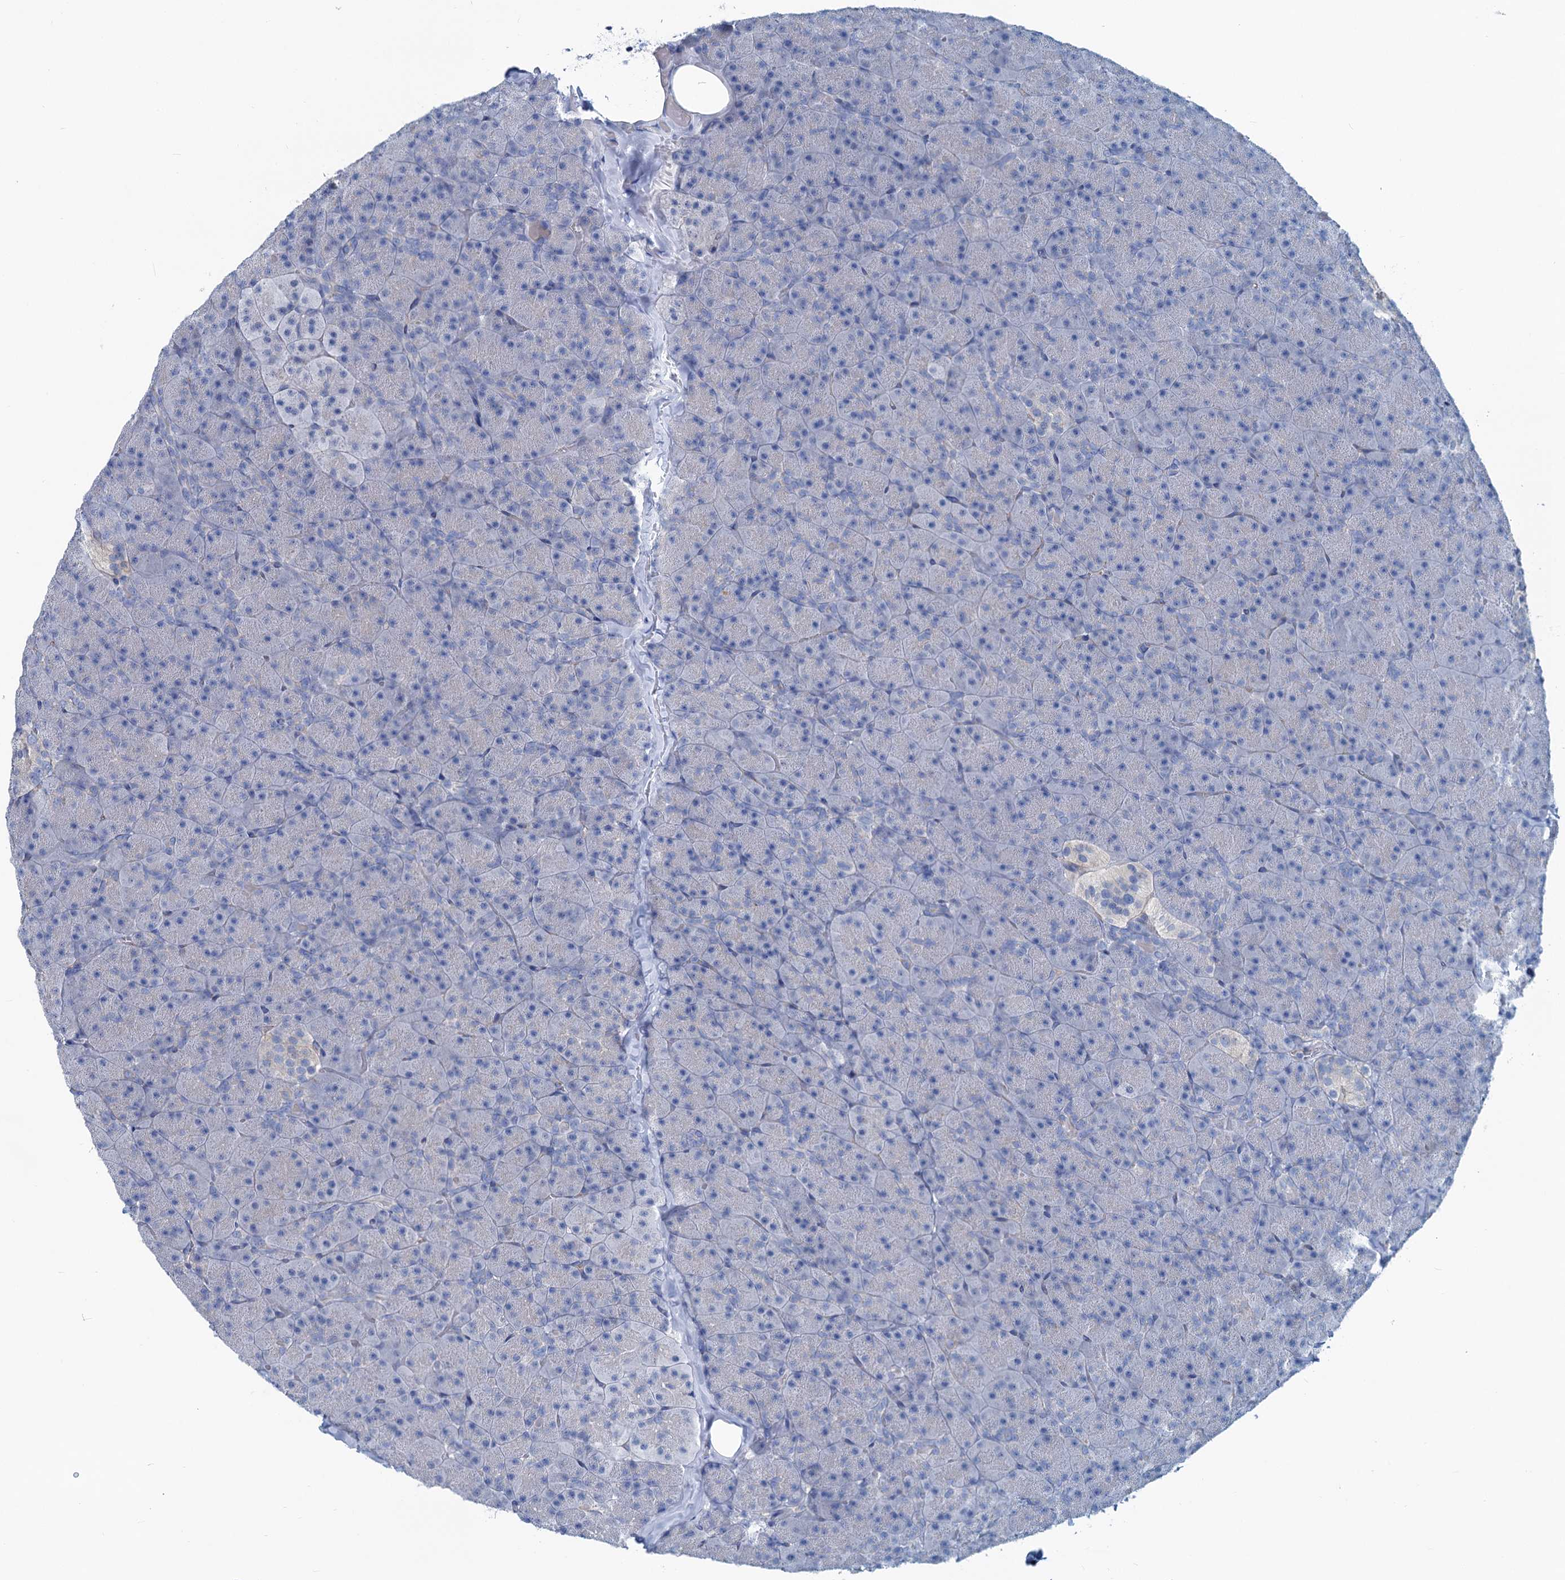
{"staining": {"intensity": "negative", "quantity": "none", "location": "none"}, "tissue": "pancreas", "cell_type": "Exocrine glandular cells", "image_type": "normal", "snomed": [{"axis": "morphology", "description": "Normal tissue, NOS"}, {"axis": "topography", "description": "Pancreas"}], "caption": "This is a histopathology image of IHC staining of benign pancreas, which shows no expression in exocrine glandular cells. (Brightfield microscopy of DAB (3,3'-diaminobenzidine) immunohistochemistry at high magnification).", "gene": "SLC1A3", "patient": {"sex": "male", "age": 36}}